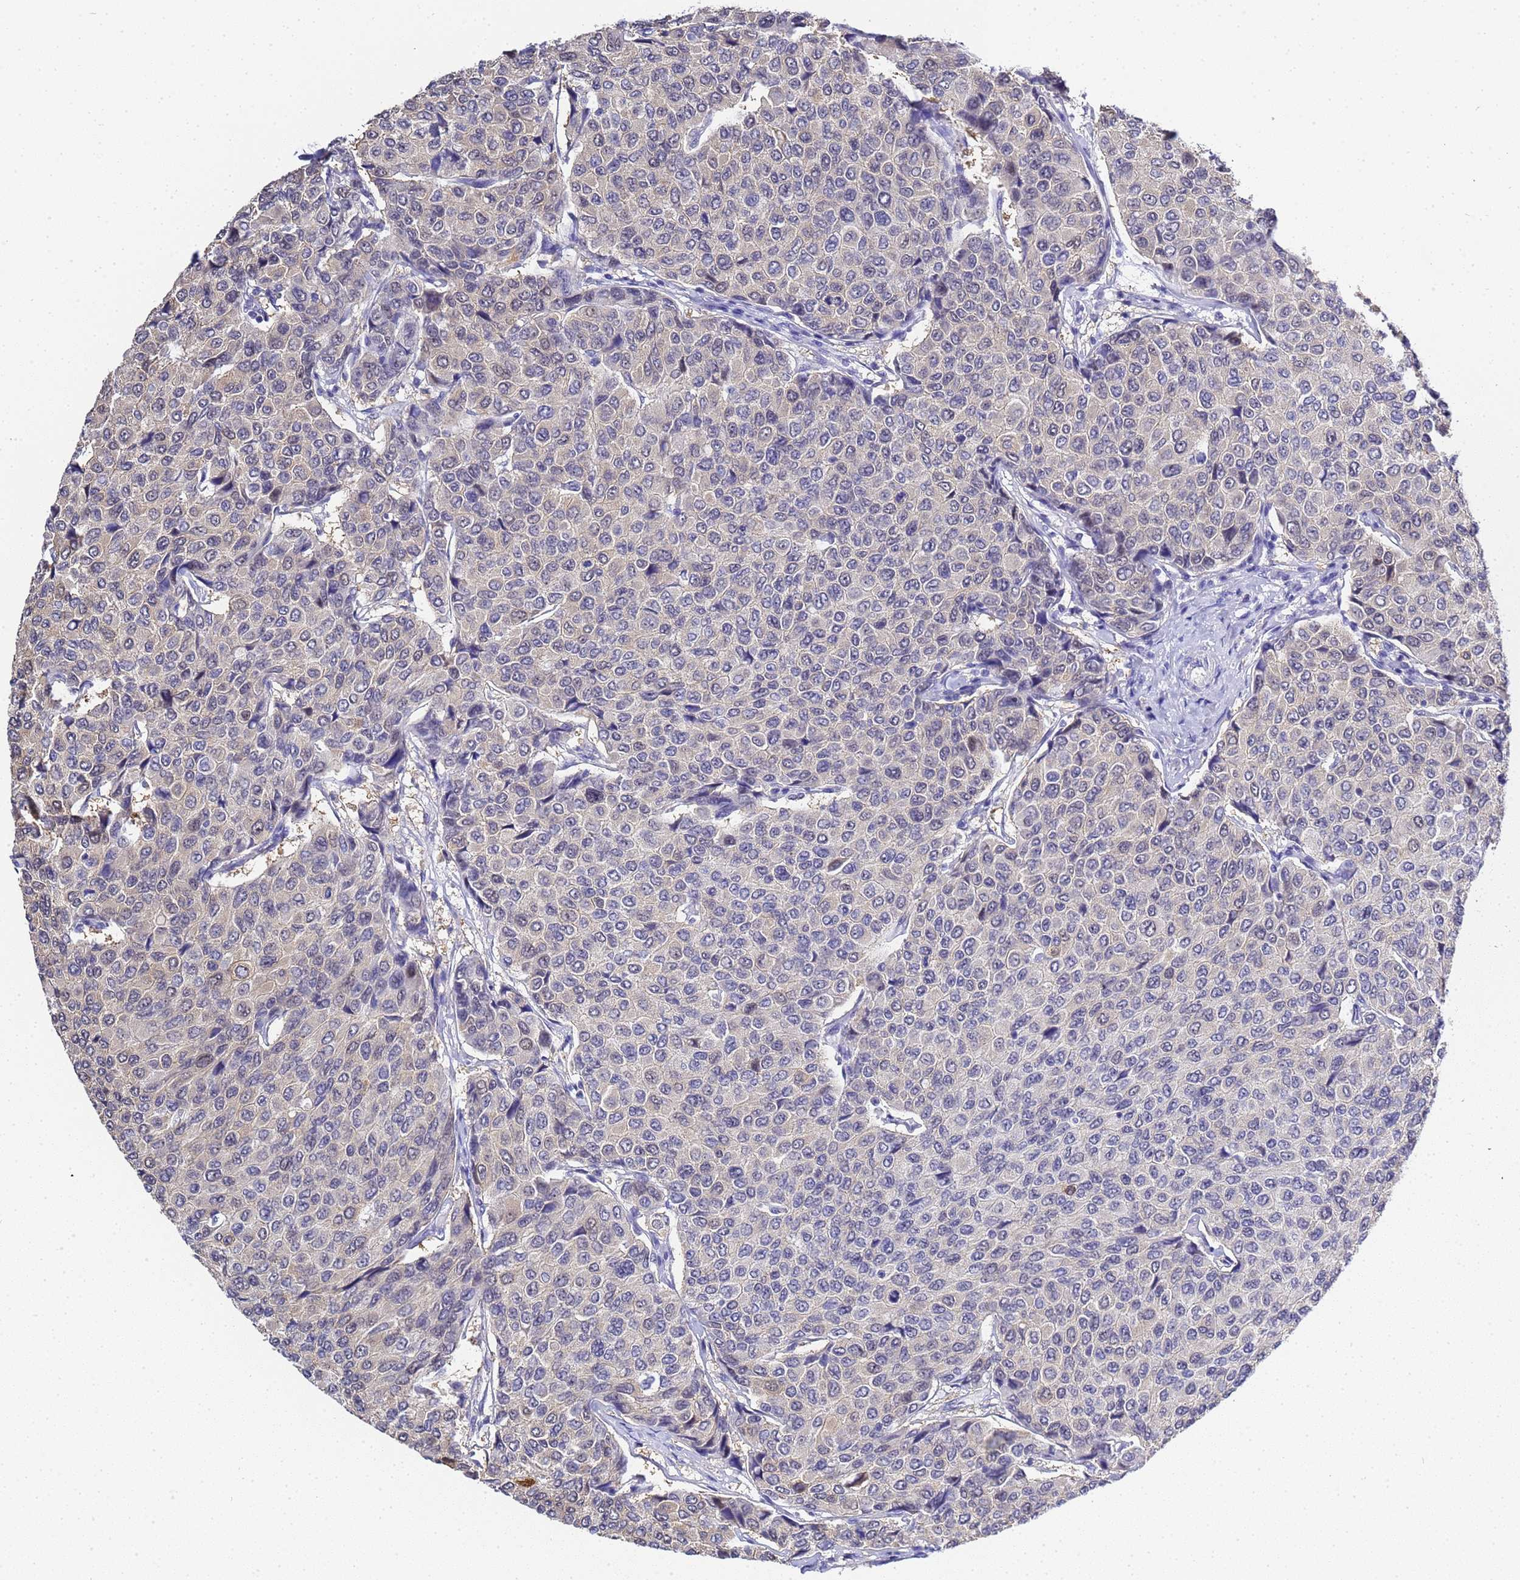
{"staining": {"intensity": "negative", "quantity": "none", "location": "none"}, "tissue": "breast cancer", "cell_type": "Tumor cells", "image_type": "cancer", "snomed": [{"axis": "morphology", "description": "Duct carcinoma"}, {"axis": "topography", "description": "Breast"}], "caption": "Immunohistochemistry (IHC) of human breast cancer reveals no expression in tumor cells.", "gene": "ACTL6B", "patient": {"sex": "female", "age": 55}}